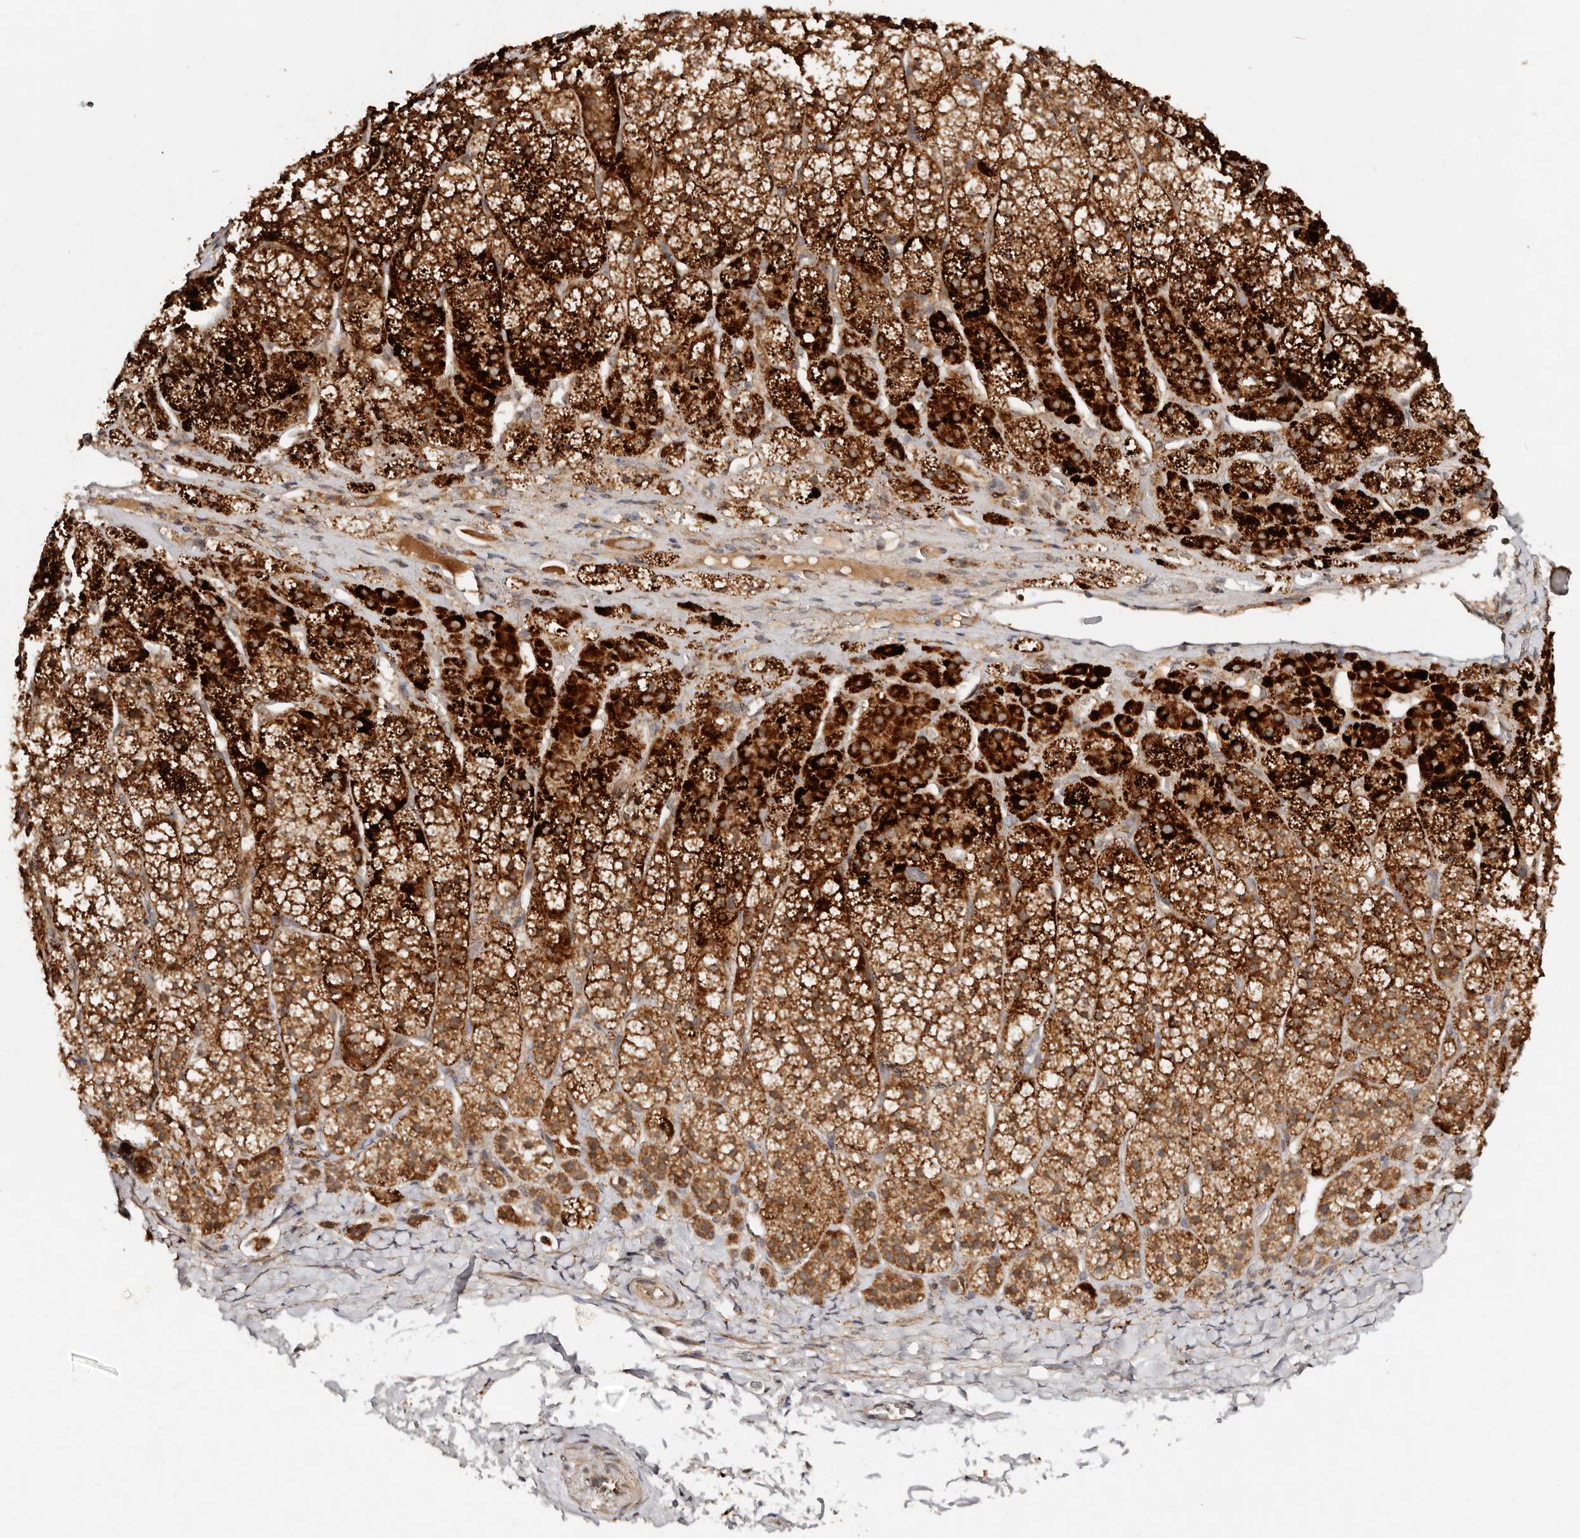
{"staining": {"intensity": "strong", "quantity": ">75%", "location": "cytoplasmic/membranous"}, "tissue": "adrenal gland", "cell_type": "Glandular cells", "image_type": "normal", "snomed": [{"axis": "morphology", "description": "Normal tissue, NOS"}, {"axis": "topography", "description": "Adrenal gland"}], "caption": "Glandular cells display high levels of strong cytoplasmic/membranous staining in approximately >75% of cells in benign human adrenal gland.", "gene": "DENND11", "patient": {"sex": "female", "age": 44}}